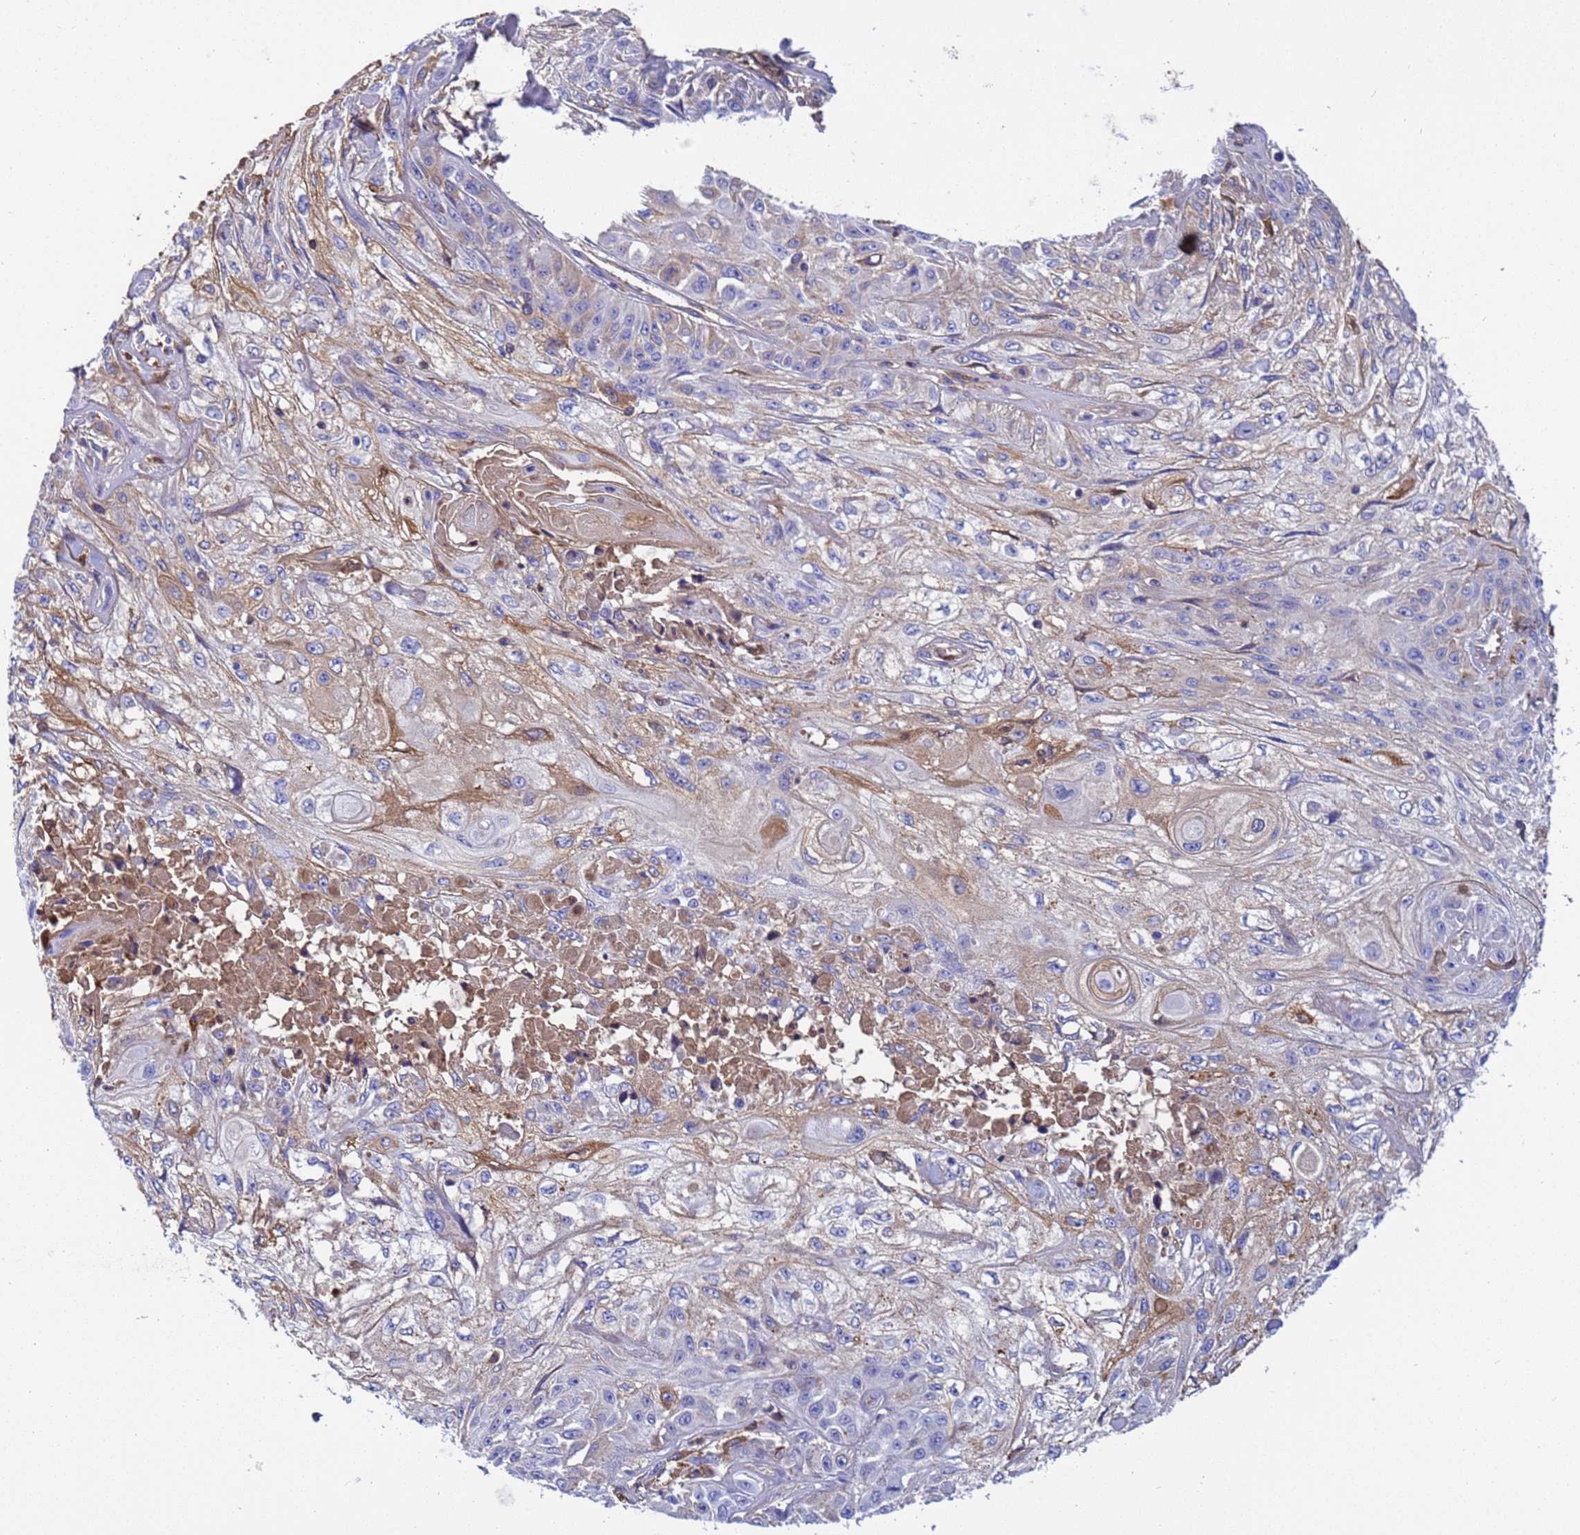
{"staining": {"intensity": "weak", "quantity": "<25%", "location": "cytoplasmic/membranous"}, "tissue": "skin cancer", "cell_type": "Tumor cells", "image_type": "cancer", "snomed": [{"axis": "morphology", "description": "Squamous cell carcinoma, NOS"}, {"axis": "morphology", "description": "Squamous cell carcinoma, metastatic, NOS"}, {"axis": "topography", "description": "Skin"}, {"axis": "topography", "description": "Lymph node"}], "caption": "This is a image of immunohistochemistry (IHC) staining of skin cancer, which shows no expression in tumor cells.", "gene": "H1-7", "patient": {"sex": "male", "age": 75}}